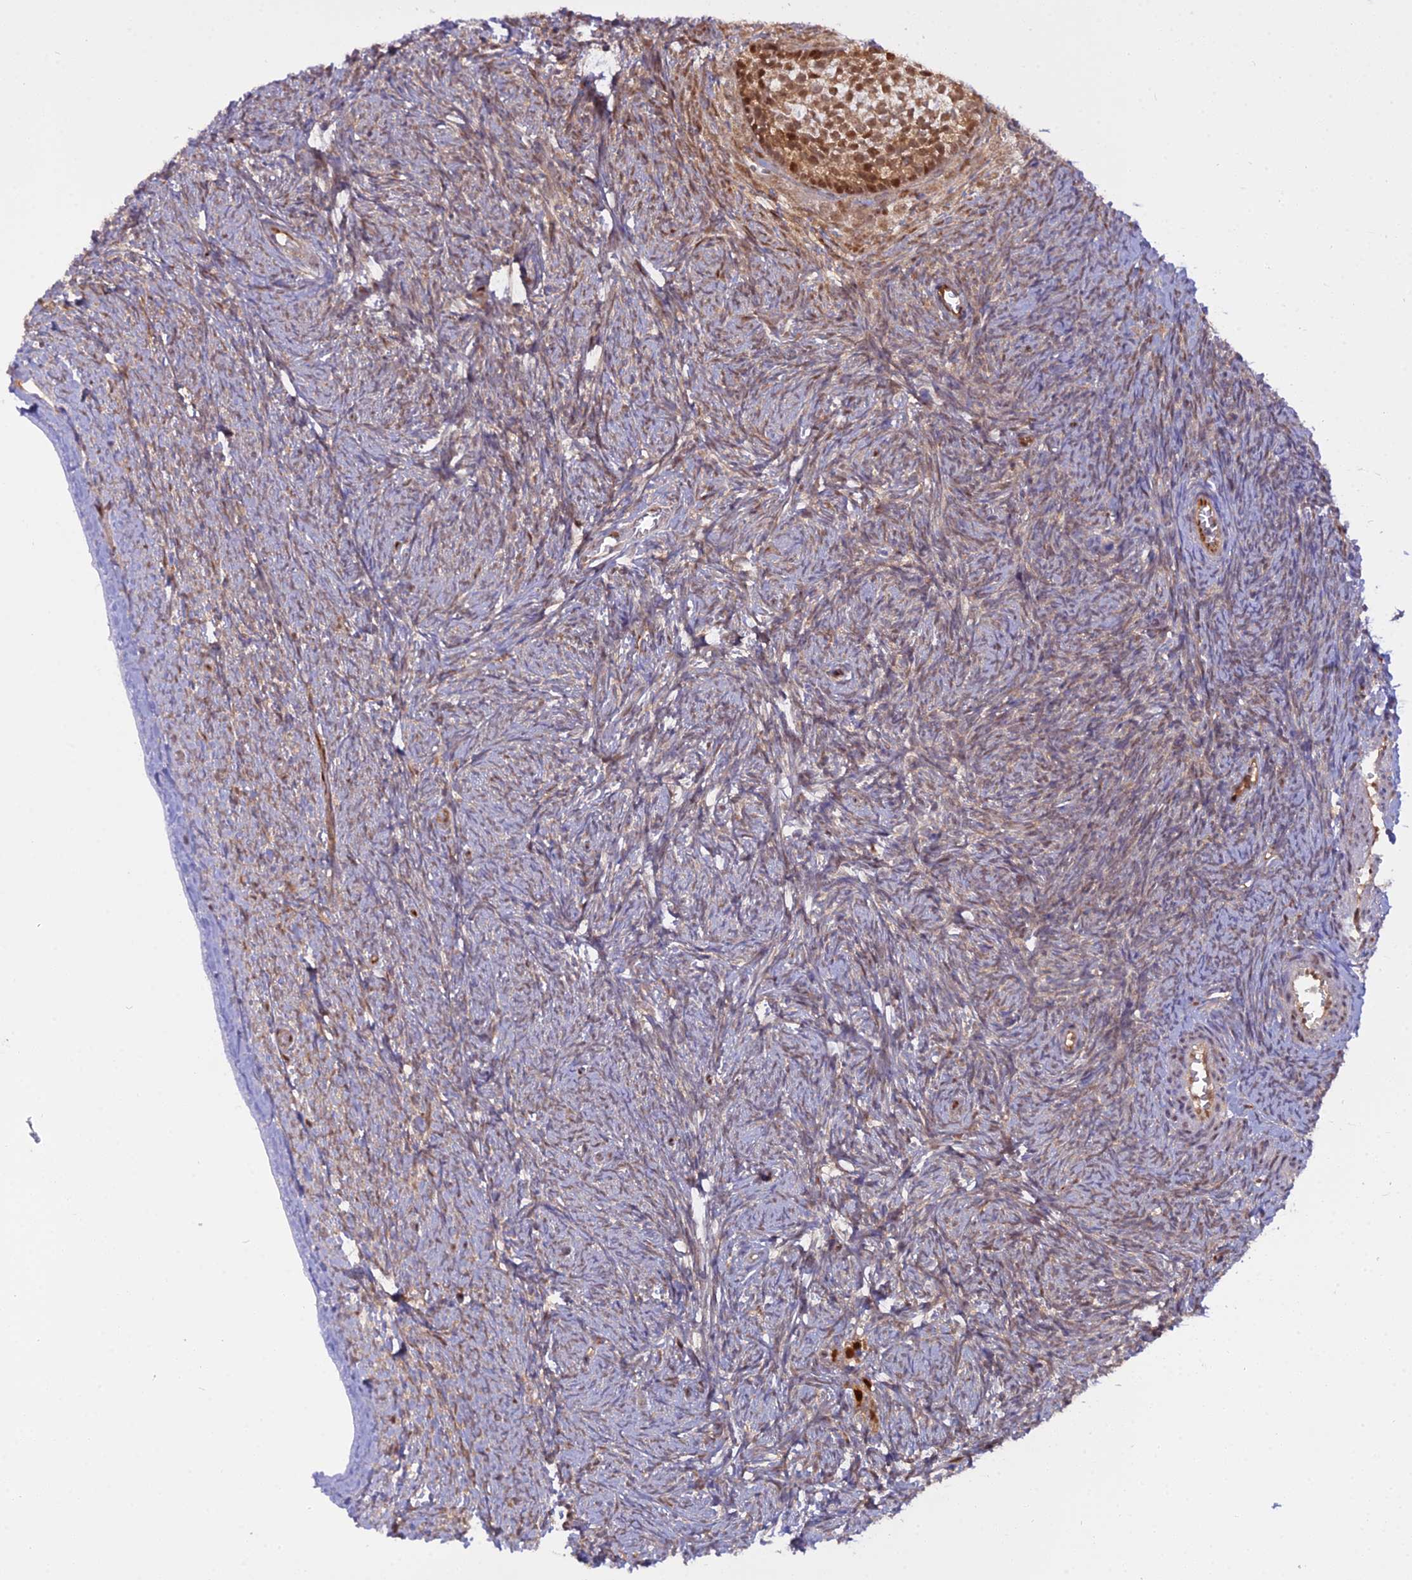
{"staining": {"intensity": "weak", "quantity": "25%-75%", "location": "nuclear"}, "tissue": "ovary", "cell_type": "Ovarian stroma cells", "image_type": "normal", "snomed": [{"axis": "morphology", "description": "Normal tissue, NOS"}, {"axis": "topography", "description": "Ovary"}], "caption": "Protein staining exhibits weak nuclear expression in about 25%-75% of ovarian stroma cells in normal ovary. Nuclei are stained in blue.", "gene": "NPEPL1", "patient": {"sex": "female", "age": 44}}